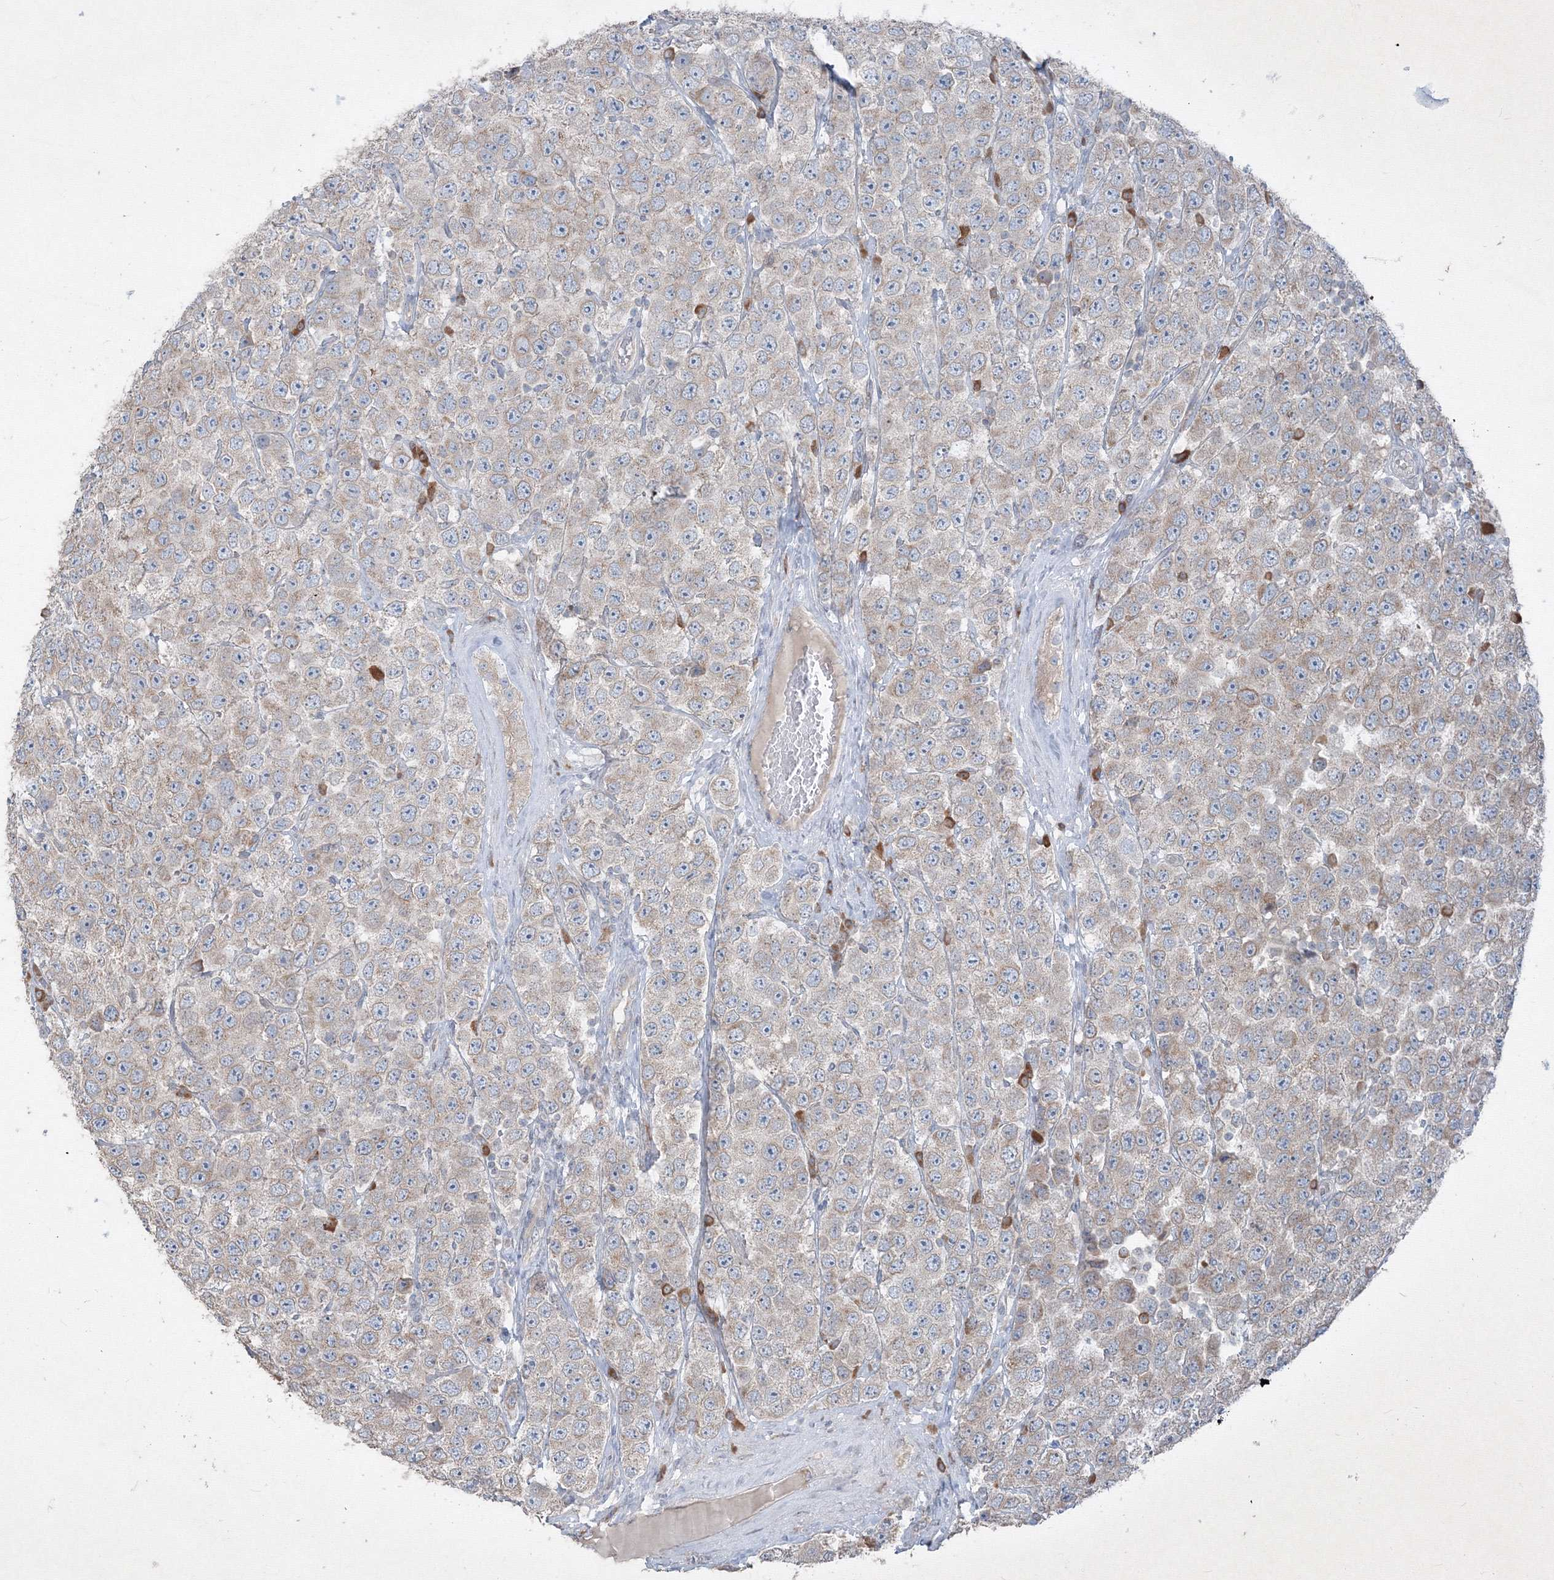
{"staining": {"intensity": "weak", "quantity": ">75%", "location": "cytoplasmic/membranous"}, "tissue": "testis cancer", "cell_type": "Tumor cells", "image_type": "cancer", "snomed": [{"axis": "morphology", "description": "Seminoma, NOS"}, {"axis": "topography", "description": "Testis"}], "caption": "Testis seminoma stained for a protein demonstrates weak cytoplasmic/membranous positivity in tumor cells.", "gene": "IFNAR1", "patient": {"sex": "male", "age": 28}}